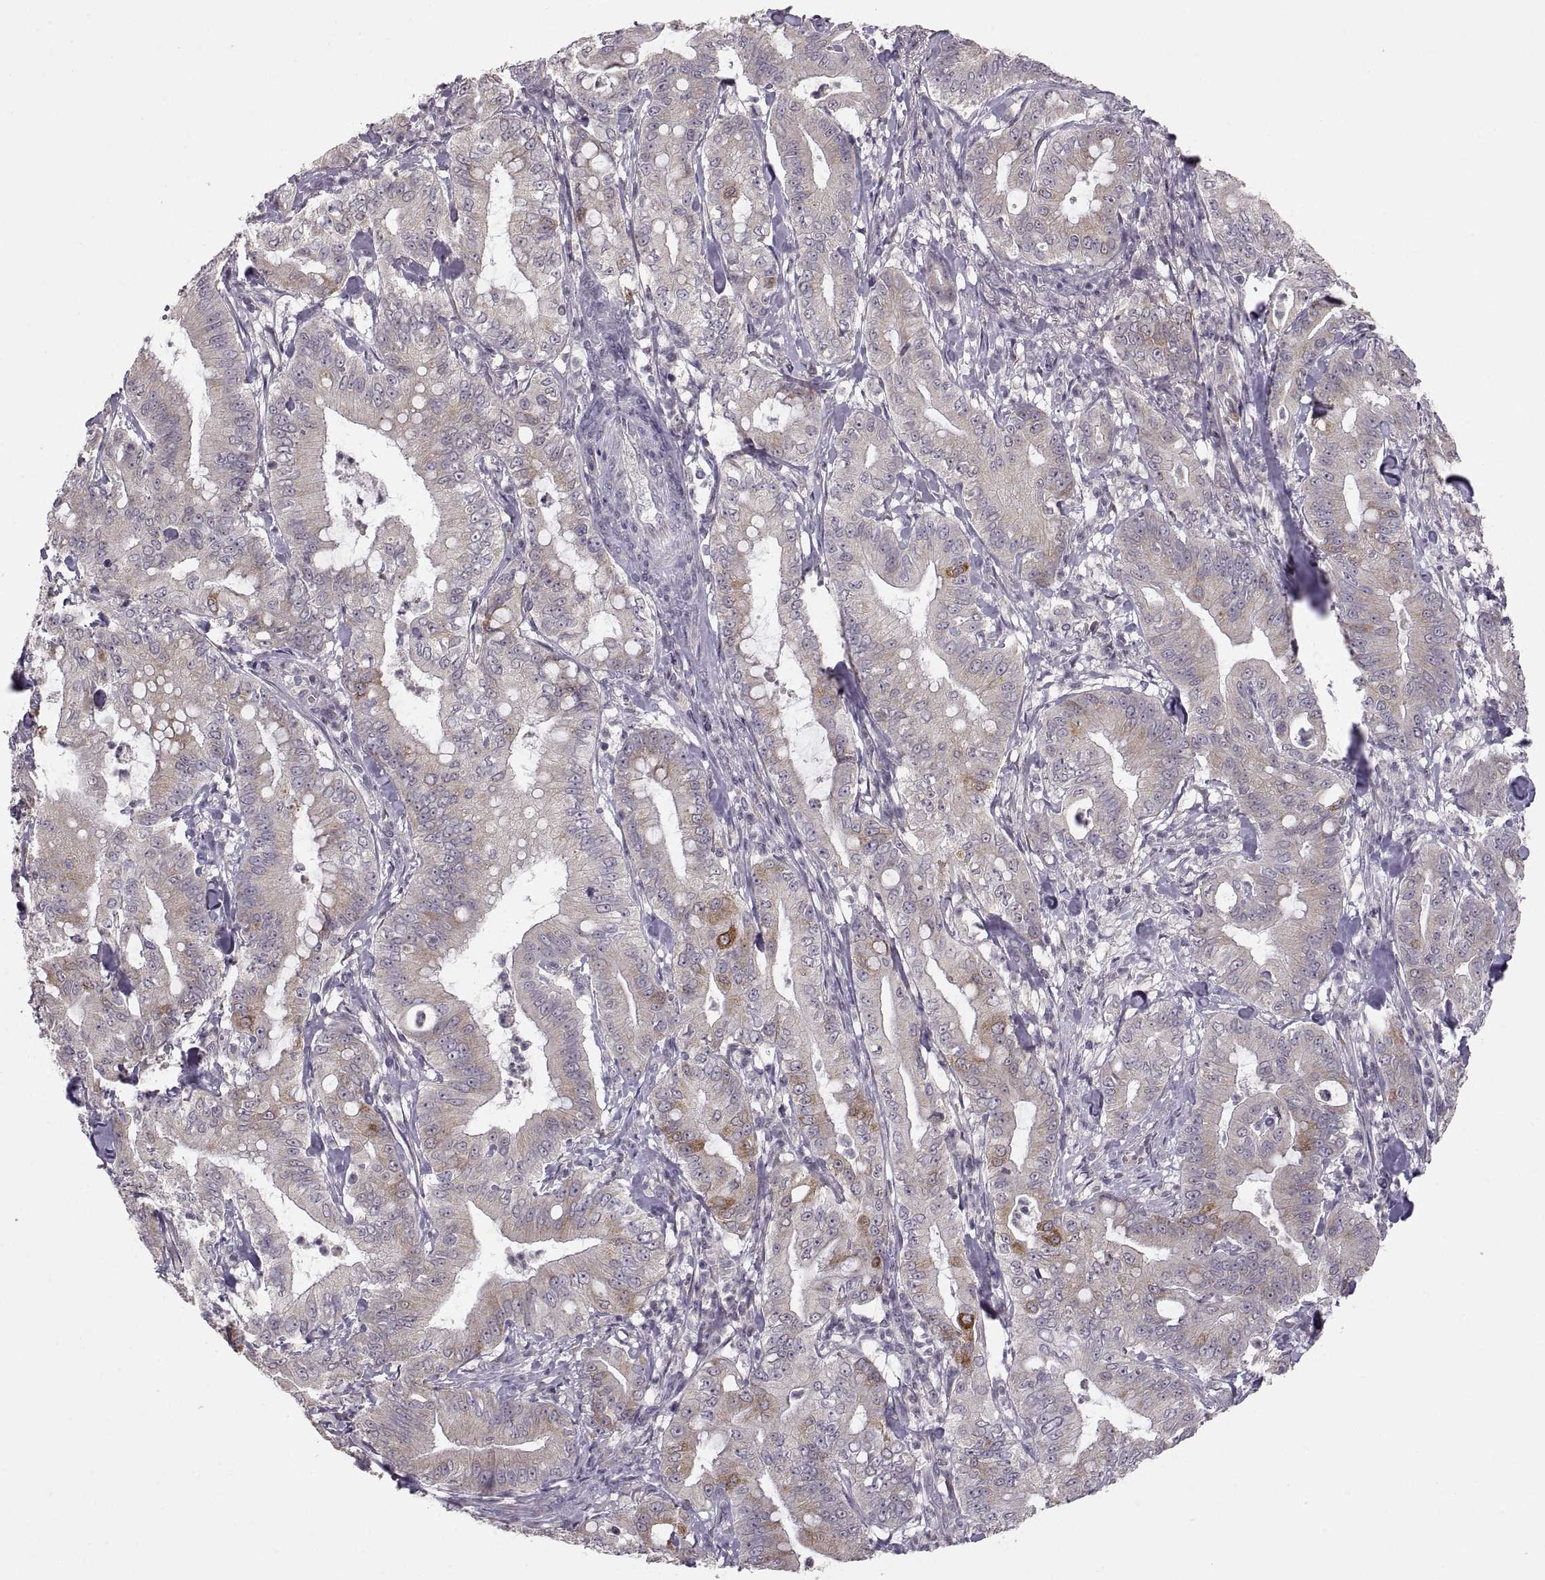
{"staining": {"intensity": "strong", "quantity": "<25%", "location": "cytoplasmic/membranous"}, "tissue": "pancreatic cancer", "cell_type": "Tumor cells", "image_type": "cancer", "snomed": [{"axis": "morphology", "description": "Adenocarcinoma, NOS"}, {"axis": "topography", "description": "Pancreas"}], "caption": "Strong cytoplasmic/membranous staining for a protein is seen in about <25% of tumor cells of pancreatic adenocarcinoma using immunohistochemistry.", "gene": "HMGCR", "patient": {"sex": "male", "age": 71}}